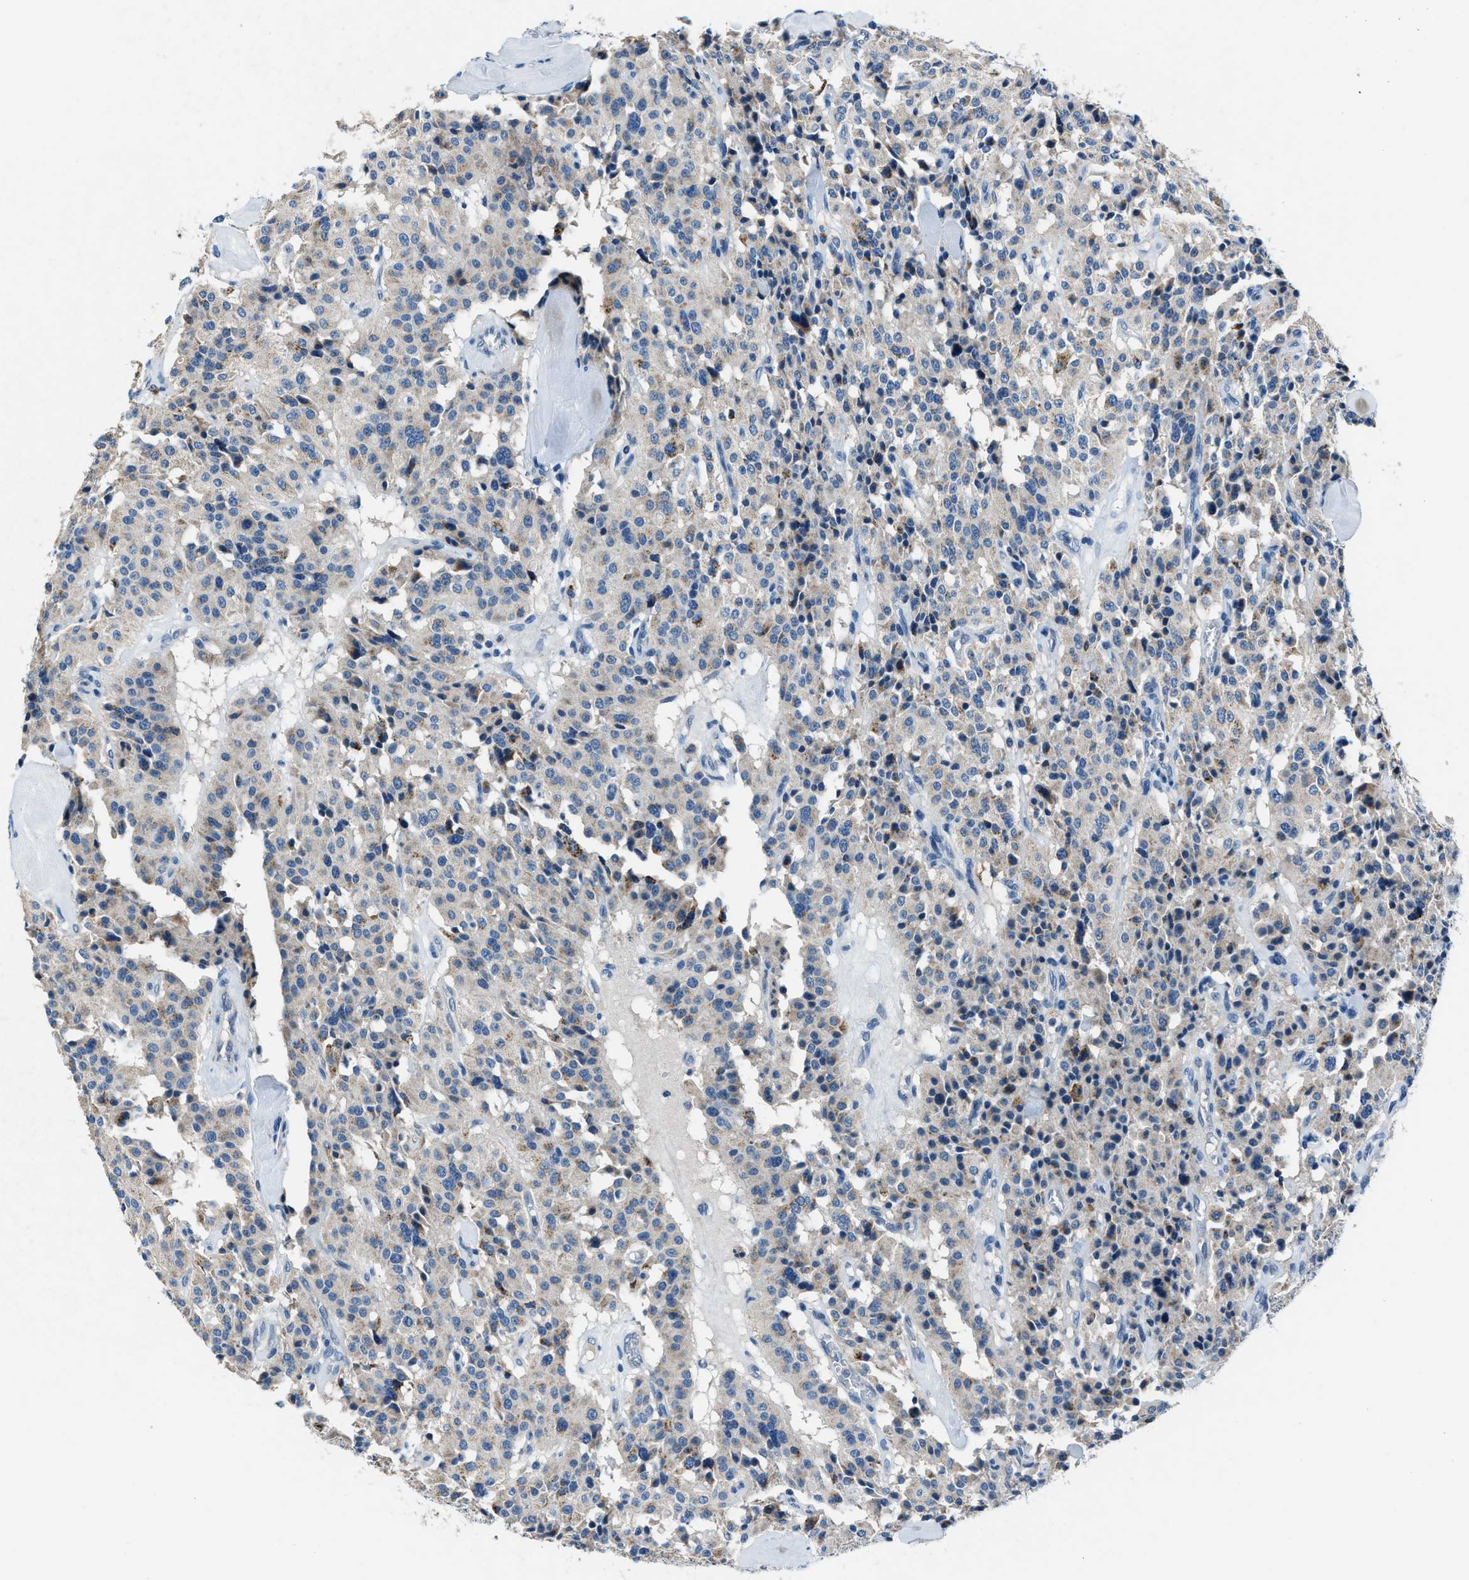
{"staining": {"intensity": "weak", "quantity": ">75%", "location": "cytoplasmic/membranous"}, "tissue": "carcinoid", "cell_type": "Tumor cells", "image_type": "cancer", "snomed": [{"axis": "morphology", "description": "Carcinoid, malignant, NOS"}, {"axis": "topography", "description": "Lung"}], "caption": "Carcinoid was stained to show a protein in brown. There is low levels of weak cytoplasmic/membranous expression in about >75% of tumor cells.", "gene": "ADAM2", "patient": {"sex": "male", "age": 30}}